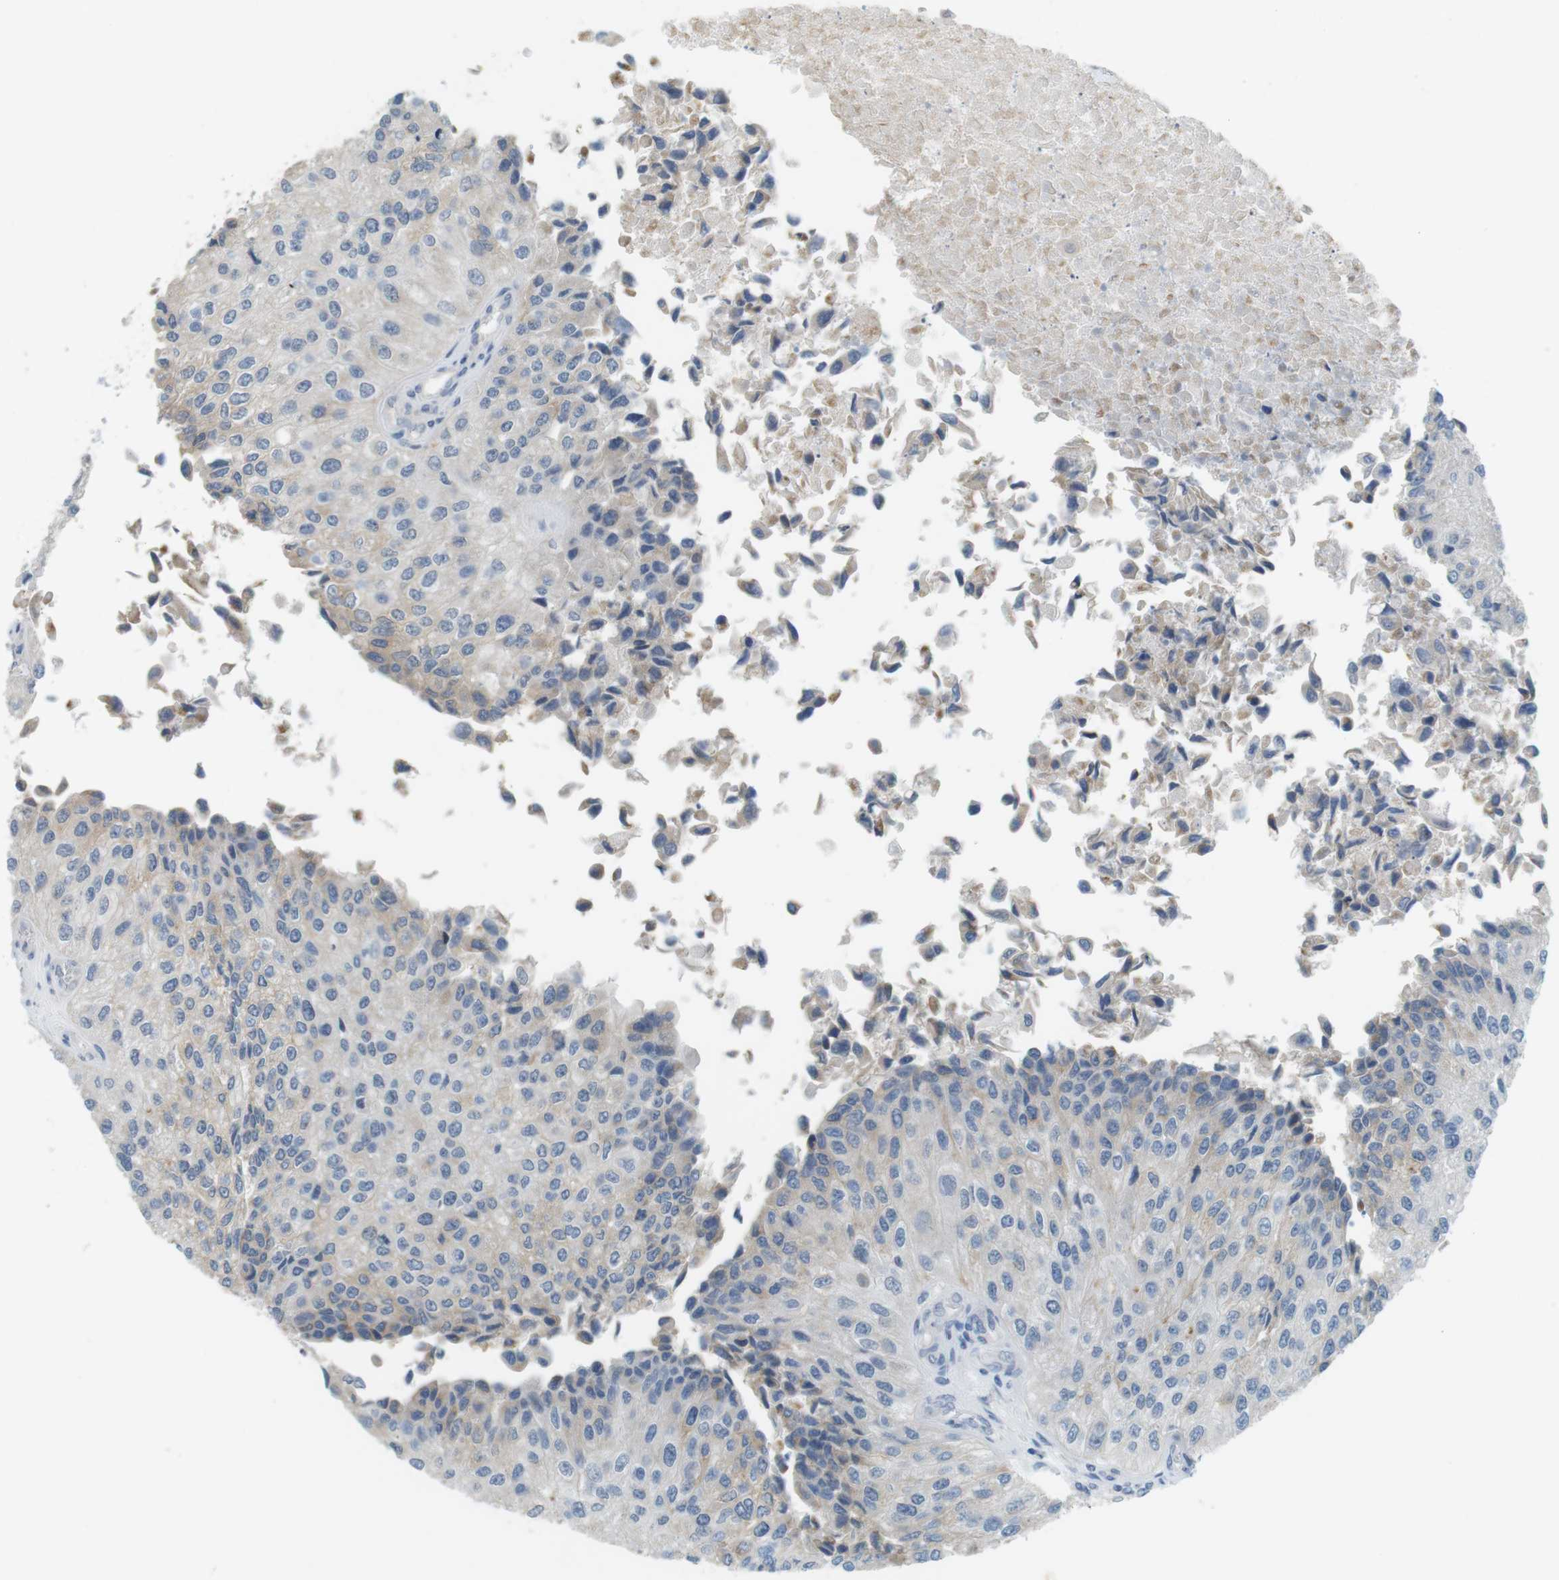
{"staining": {"intensity": "weak", "quantity": "25%-75%", "location": "cytoplasmic/membranous"}, "tissue": "urothelial cancer", "cell_type": "Tumor cells", "image_type": "cancer", "snomed": [{"axis": "morphology", "description": "Urothelial carcinoma, High grade"}, {"axis": "topography", "description": "Kidney"}, {"axis": "topography", "description": "Urinary bladder"}], "caption": "A brown stain labels weak cytoplasmic/membranous expression of a protein in human urothelial carcinoma (high-grade) tumor cells.", "gene": "MUC5B", "patient": {"sex": "male", "age": 77}}